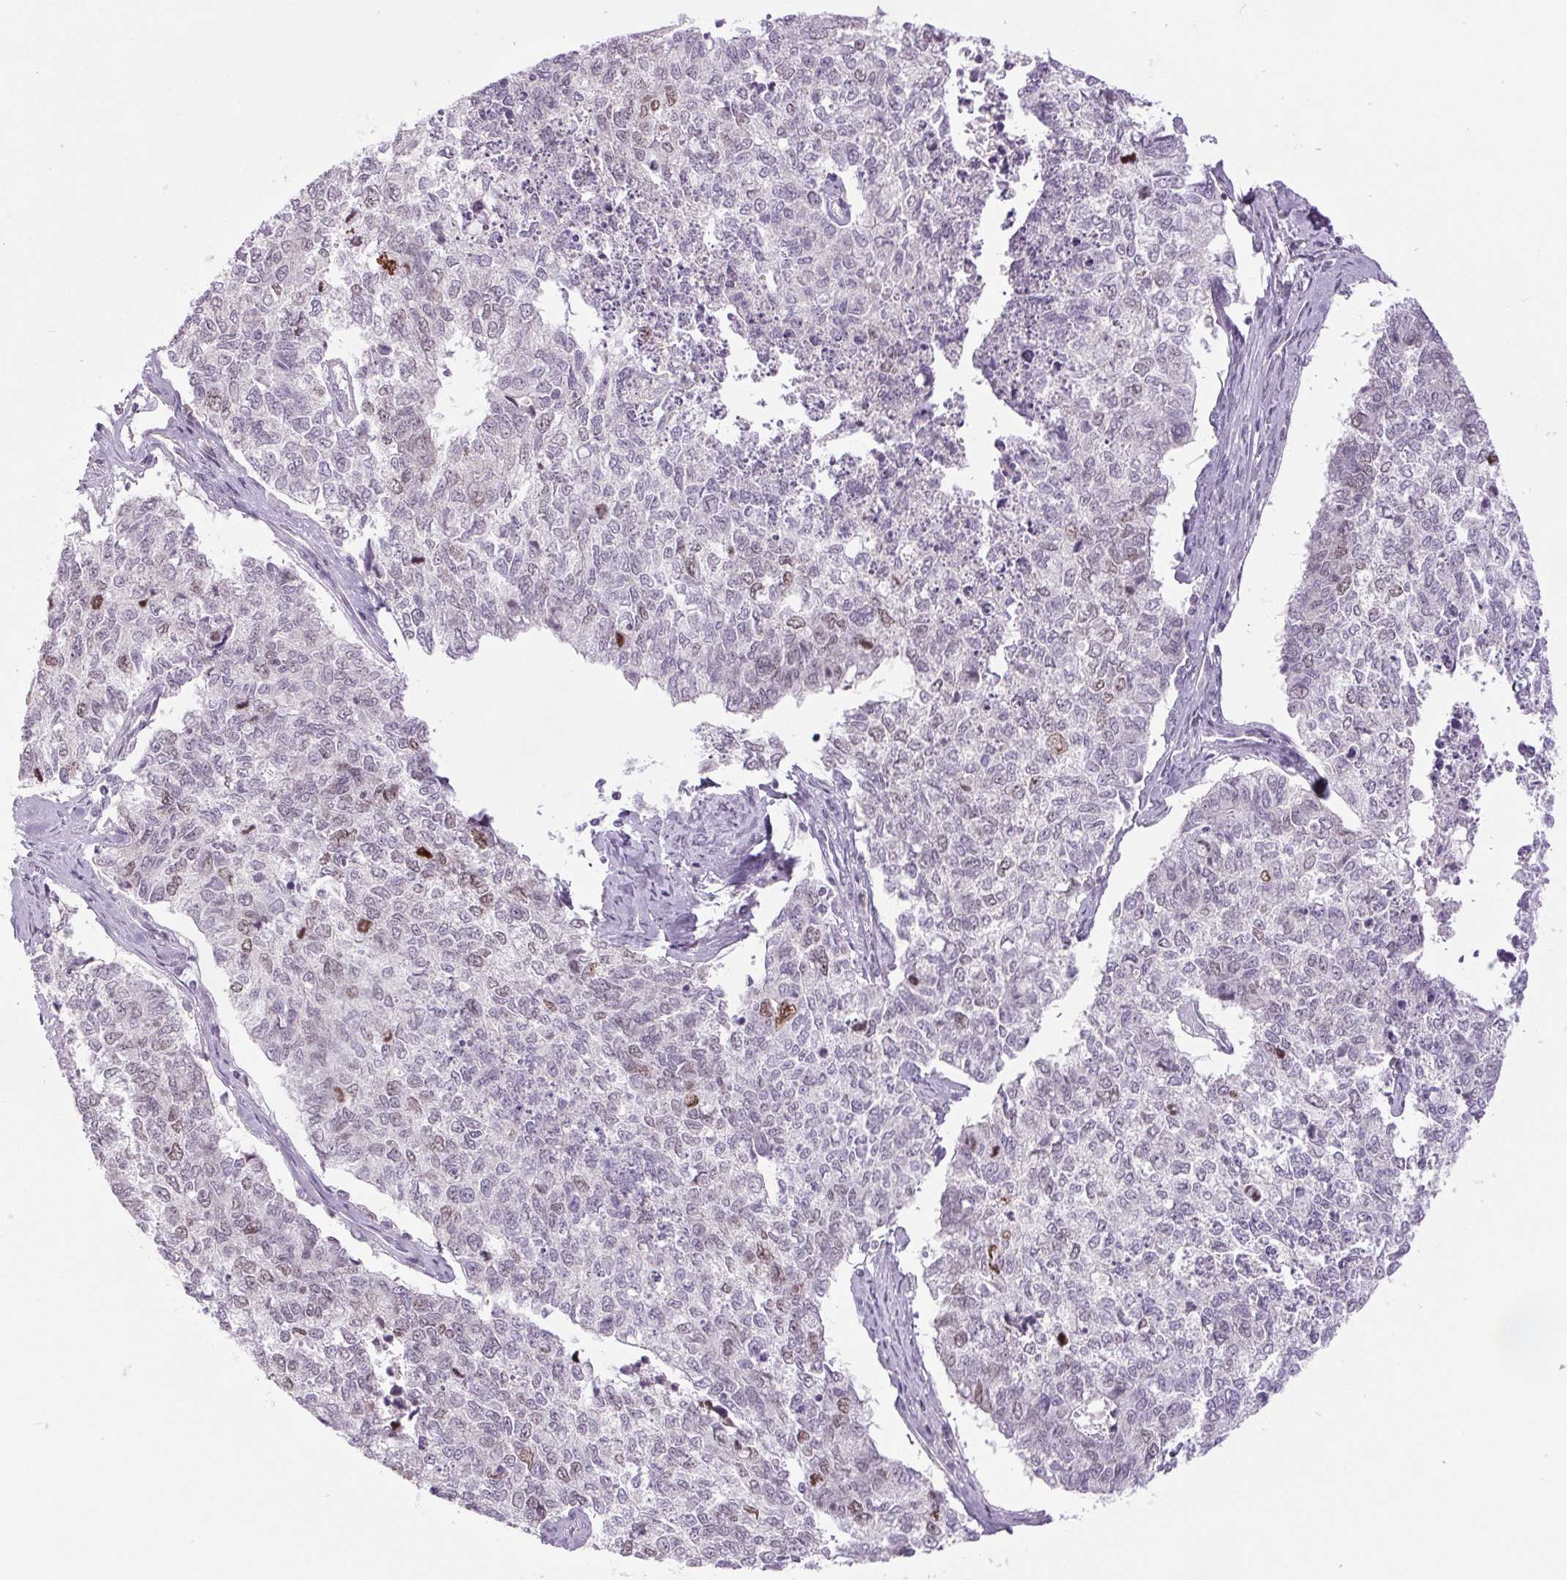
{"staining": {"intensity": "moderate", "quantity": "<25%", "location": "nuclear"}, "tissue": "cervical cancer", "cell_type": "Tumor cells", "image_type": "cancer", "snomed": [{"axis": "morphology", "description": "Adenocarcinoma, NOS"}, {"axis": "topography", "description": "Cervix"}], "caption": "Immunohistochemistry (IHC) staining of cervical adenocarcinoma, which displays low levels of moderate nuclear positivity in approximately <25% of tumor cells indicating moderate nuclear protein expression. The staining was performed using DAB (brown) for protein detection and nuclei were counterstained in hematoxylin (blue).", "gene": "SMIM6", "patient": {"sex": "female", "age": 63}}